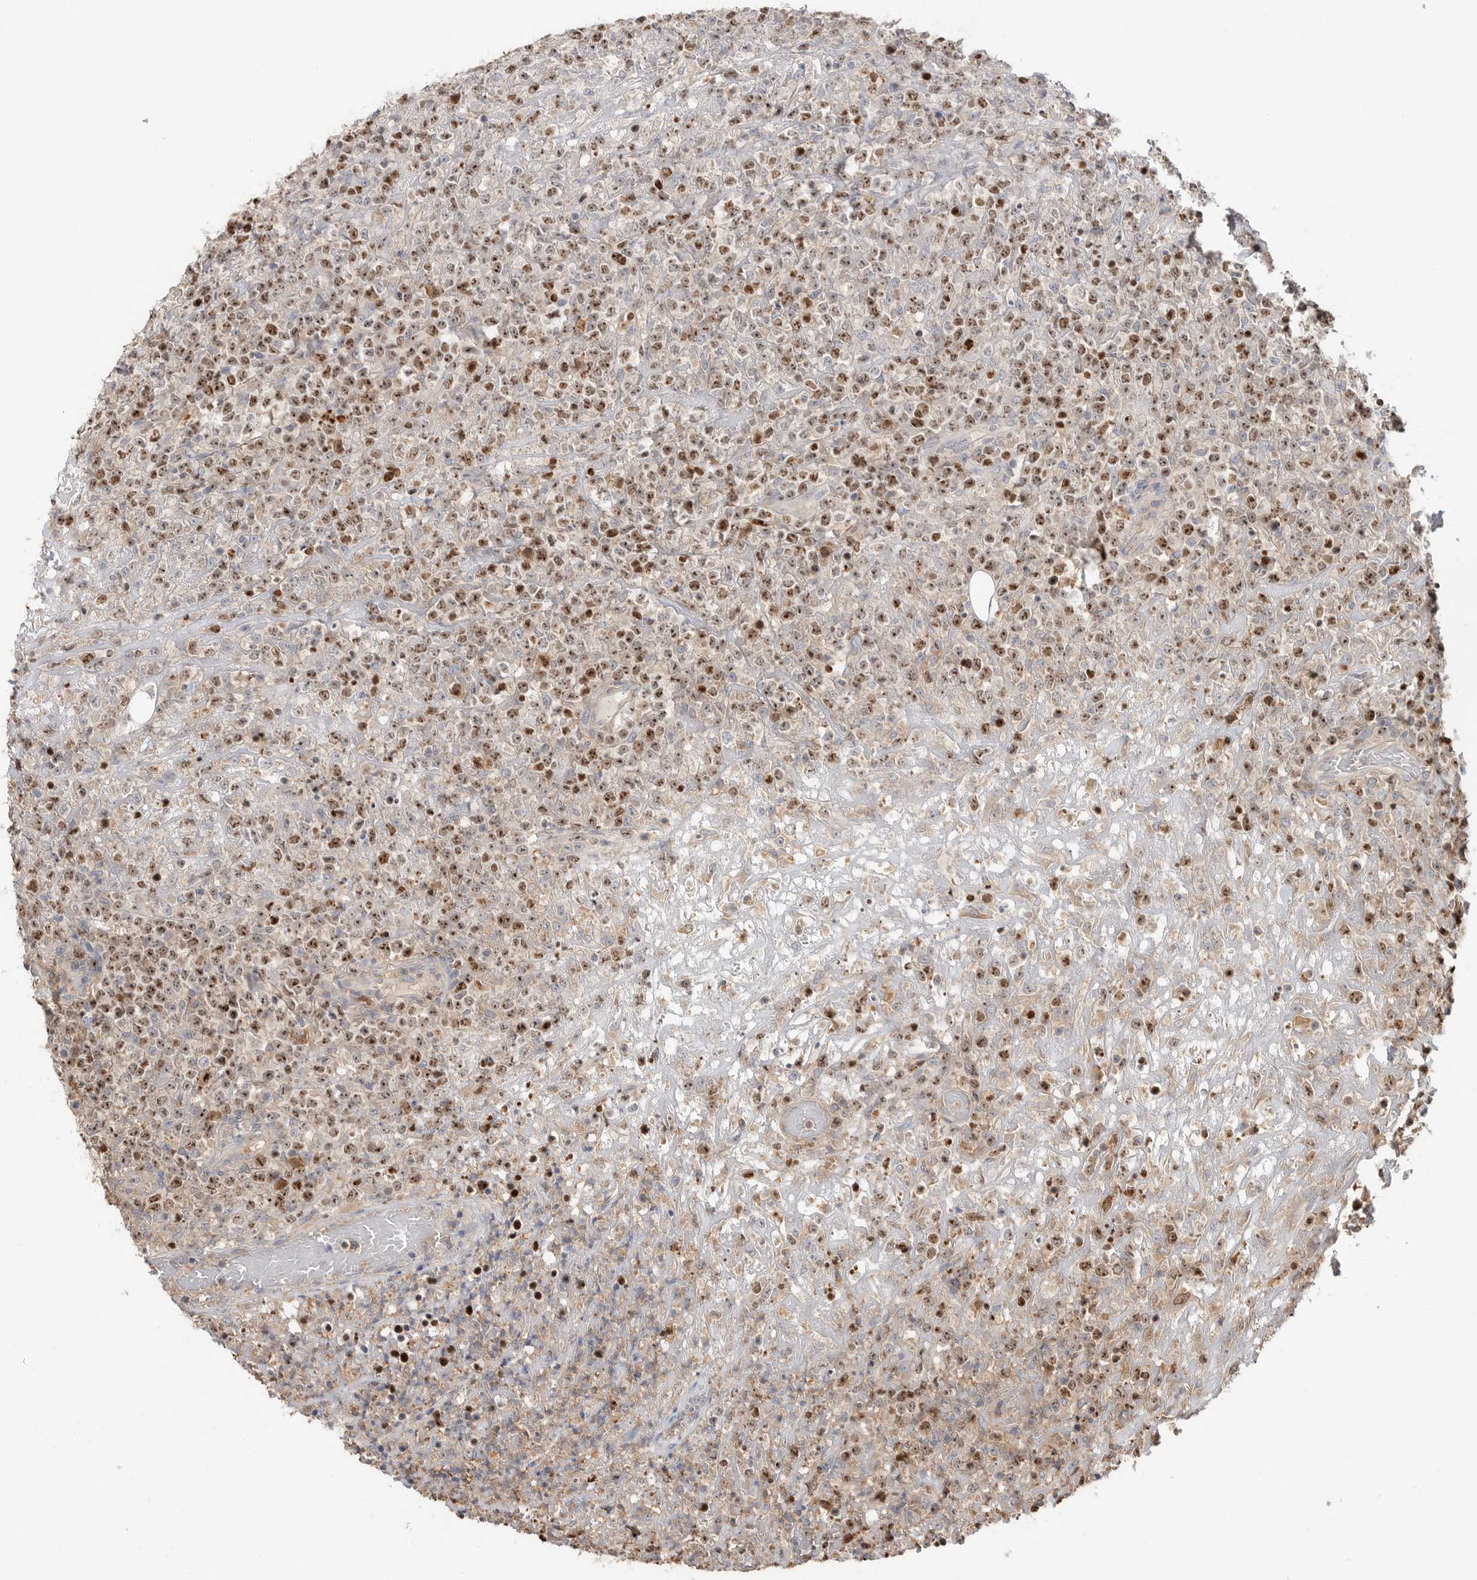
{"staining": {"intensity": "moderate", "quantity": ">75%", "location": "nuclear"}, "tissue": "lymphoma", "cell_type": "Tumor cells", "image_type": "cancer", "snomed": [{"axis": "morphology", "description": "Malignant lymphoma, non-Hodgkin's type, High grade"}, {"axis": "topography", "description": "Colon"}], "caption": "Protein staining by immunohistochemistry displays moderate nuclear staining in about >75% of tumor cells in high-grade malignant lymphoma, non-Hodgkin's type.", "gene": "TOP2A", "patient": {"sex": "female", "age": 53}}